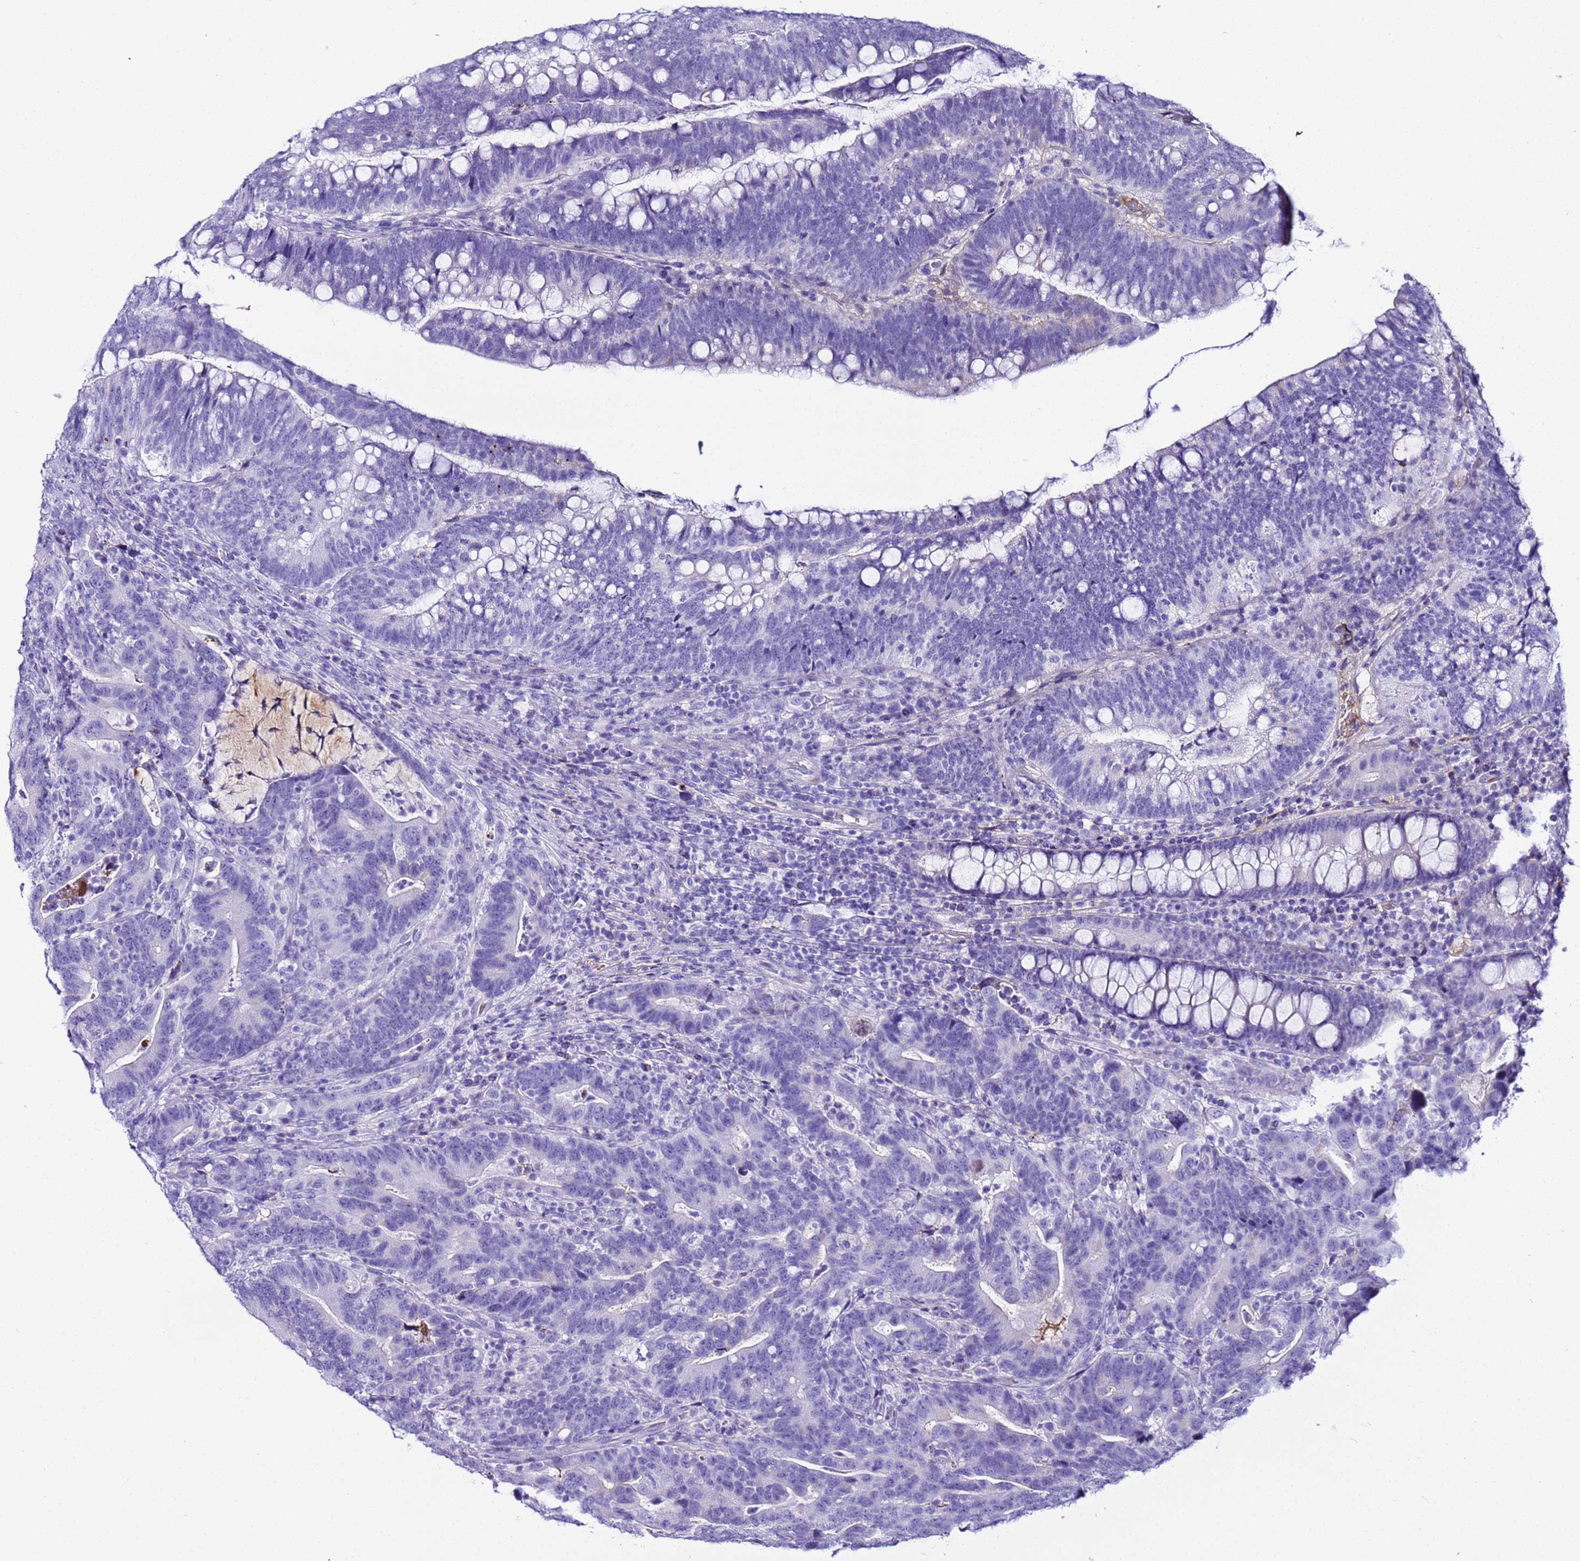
{"staining": {"intensity": "negative", "quantity": "none", "location": "none"}, "tissue": "colorectal cancer", "cell_type": "Tumor cells", "image_type": "cancer", "snomed": [{"axis": "morphology", "description": "Adenocarcinoma, NOS"}, {"axis": "topography", "description": "Colon"}], "caption": "Tumor cells show no significant protein staining in colorectal cancer (adenocarcinoma). (Brightfield microscopy of DAB immunohistochemistry at high magnification).", "gene": "CFHR2", "patient": {"sex": "female", "age": 66}}